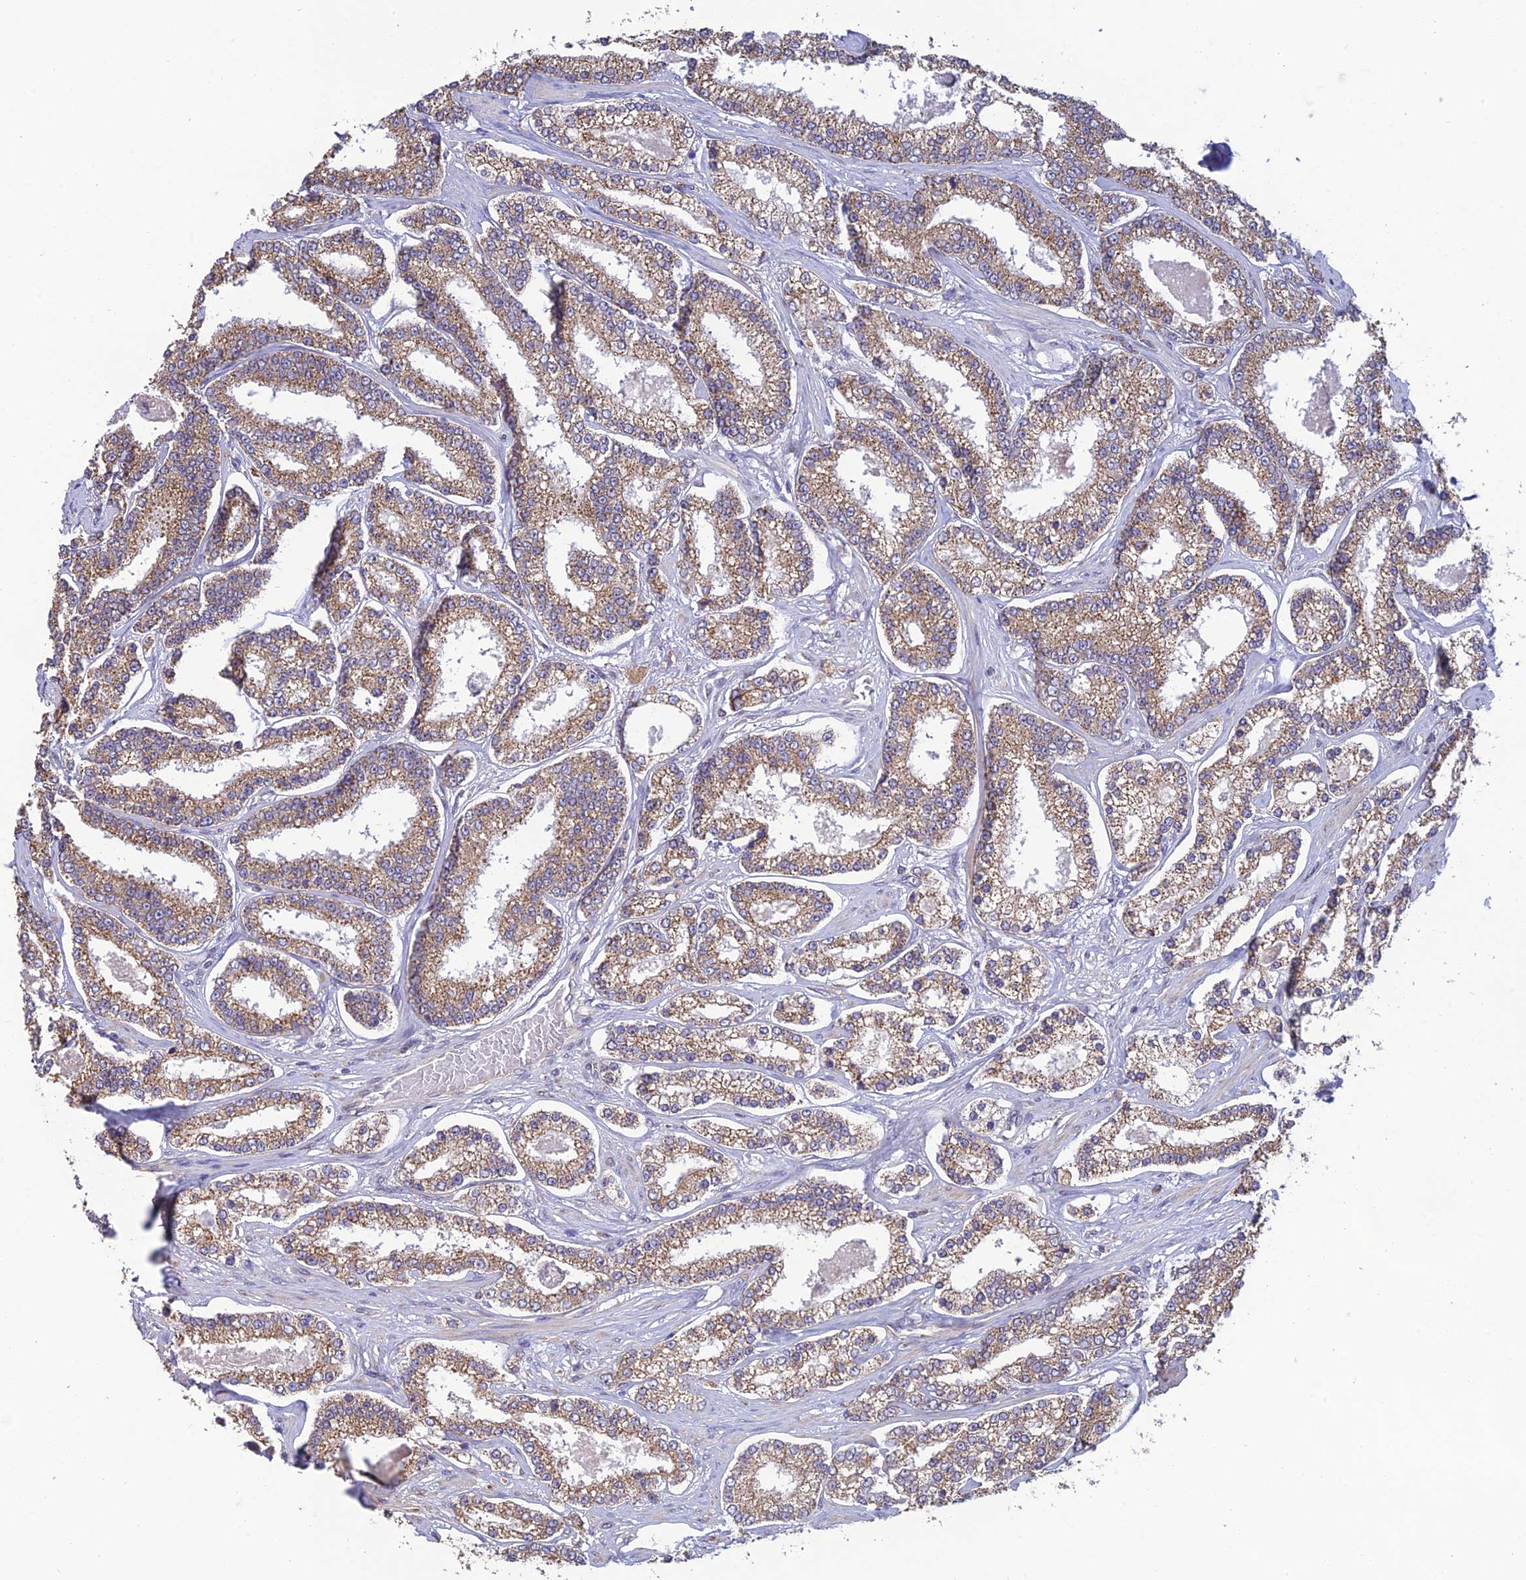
{"staining": {"intensity": "moderate", "quantity": ">75%", "location": "cytoplasmic/membranous"}, "tissue": "prostate cancer", "cell_type": "Tumor cells", "image_type": "cancer", "snomed": [{"axis": "morphology", "description": "Normal tissue, NOS"}, {"axis": "morphology", "description": "Adenocarcinoma, High grade"}, {"axis": "topography", "description": "Prostate"}], "caption": "Approximately >75% of tumor cells in prostate cancer (high-grade adenocarcinoma) reveal moderate cytoplasmic/membranous protein positivity as visualized by brown immunohistochemical staining.", "gene": "MRNIP", "patient": {"sex": "male", "age": 83}}